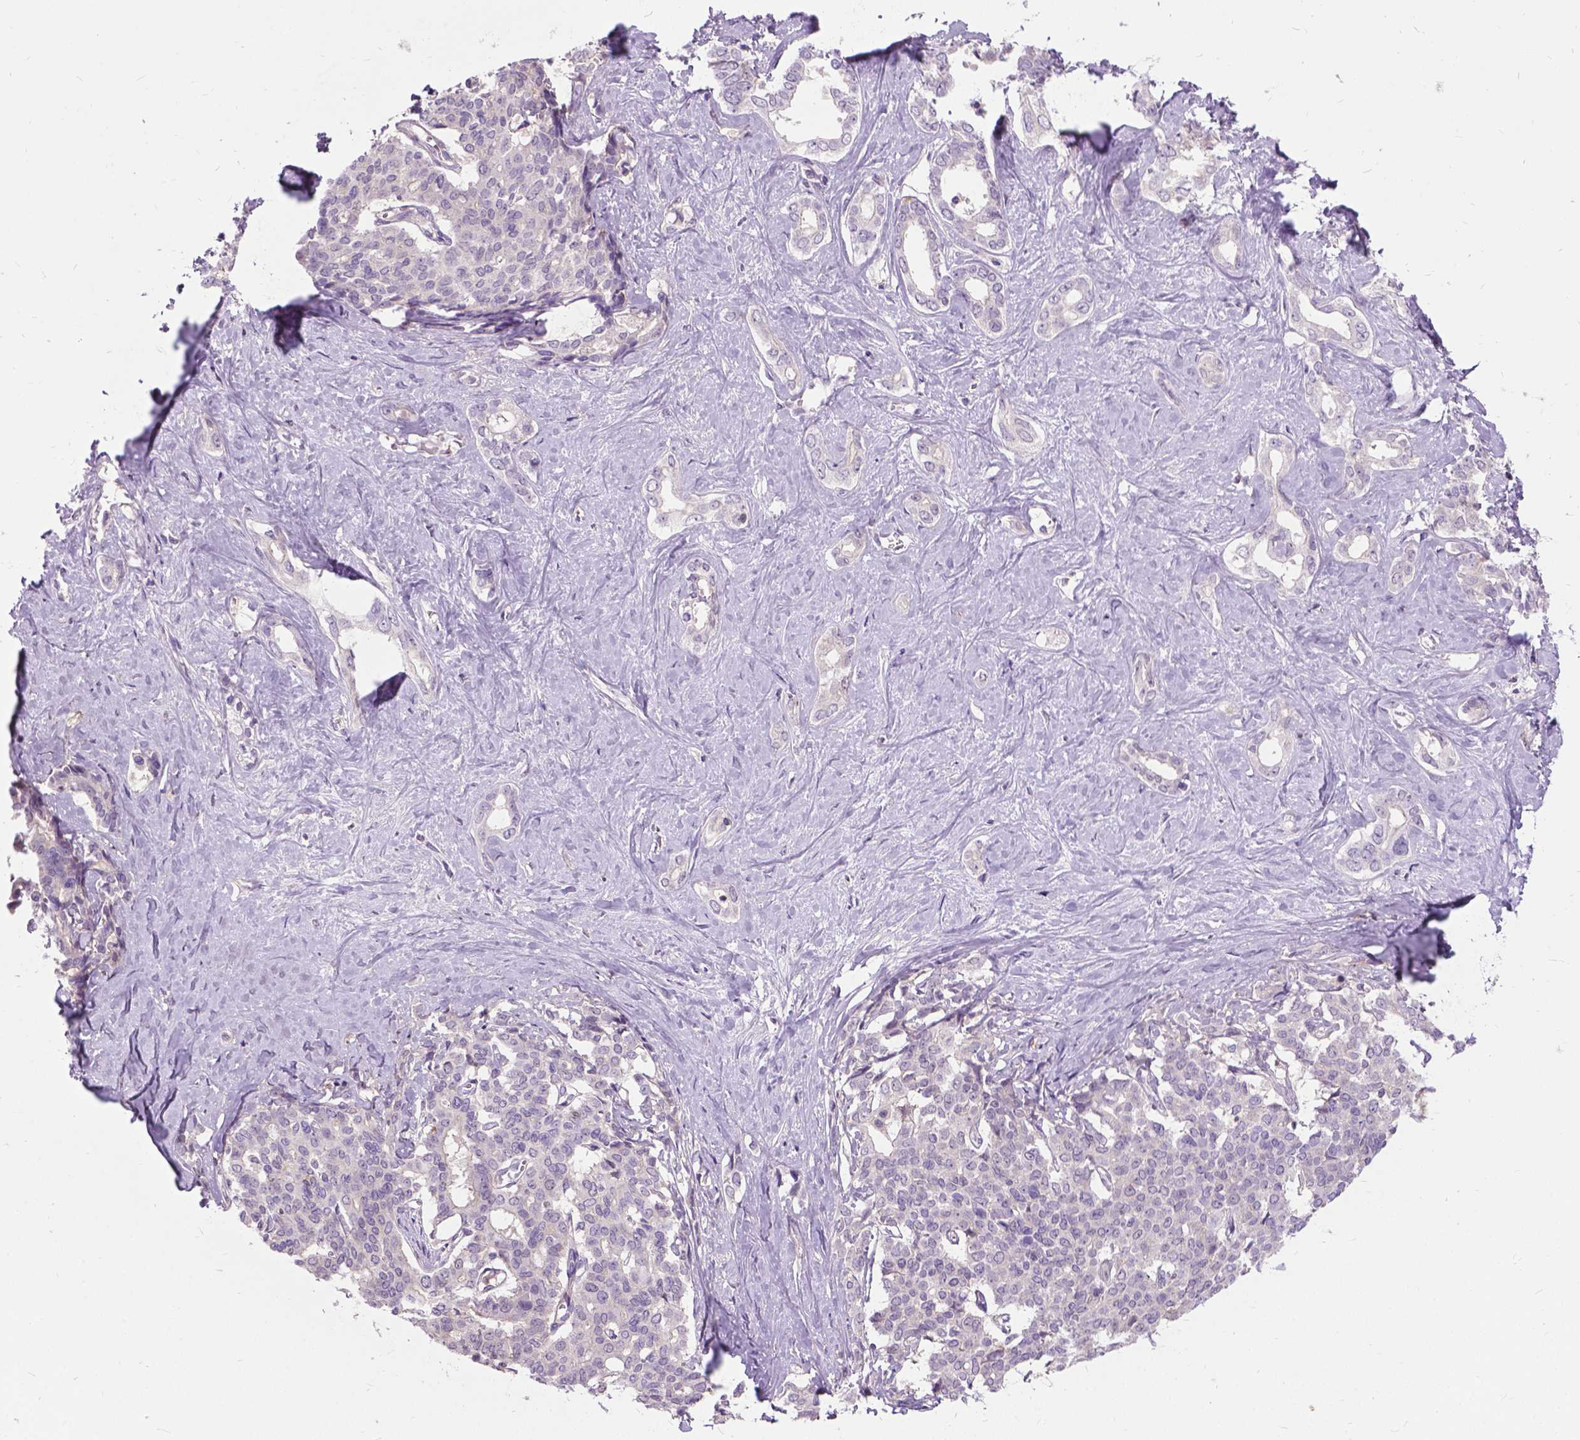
{"staining": {"intensity": "negative", "quantity": "none", "location": "none"}, "tissue": "liver cancer", "cell_type": "Tumor cells", "image_type": "cancer", "snomed": [{"axis": "morphology", "description": "Cholangiocarcinoma"}, {"axis": "topography", "description": "Liver"}], "caption": "The micrograph shows no significant positivity in tumor cells of liver cancer. (DAB immunohistochemistry with hematoxylin counter stain).", "gene": "JAK3", "patient": {"sex": "female", "age": 47}}